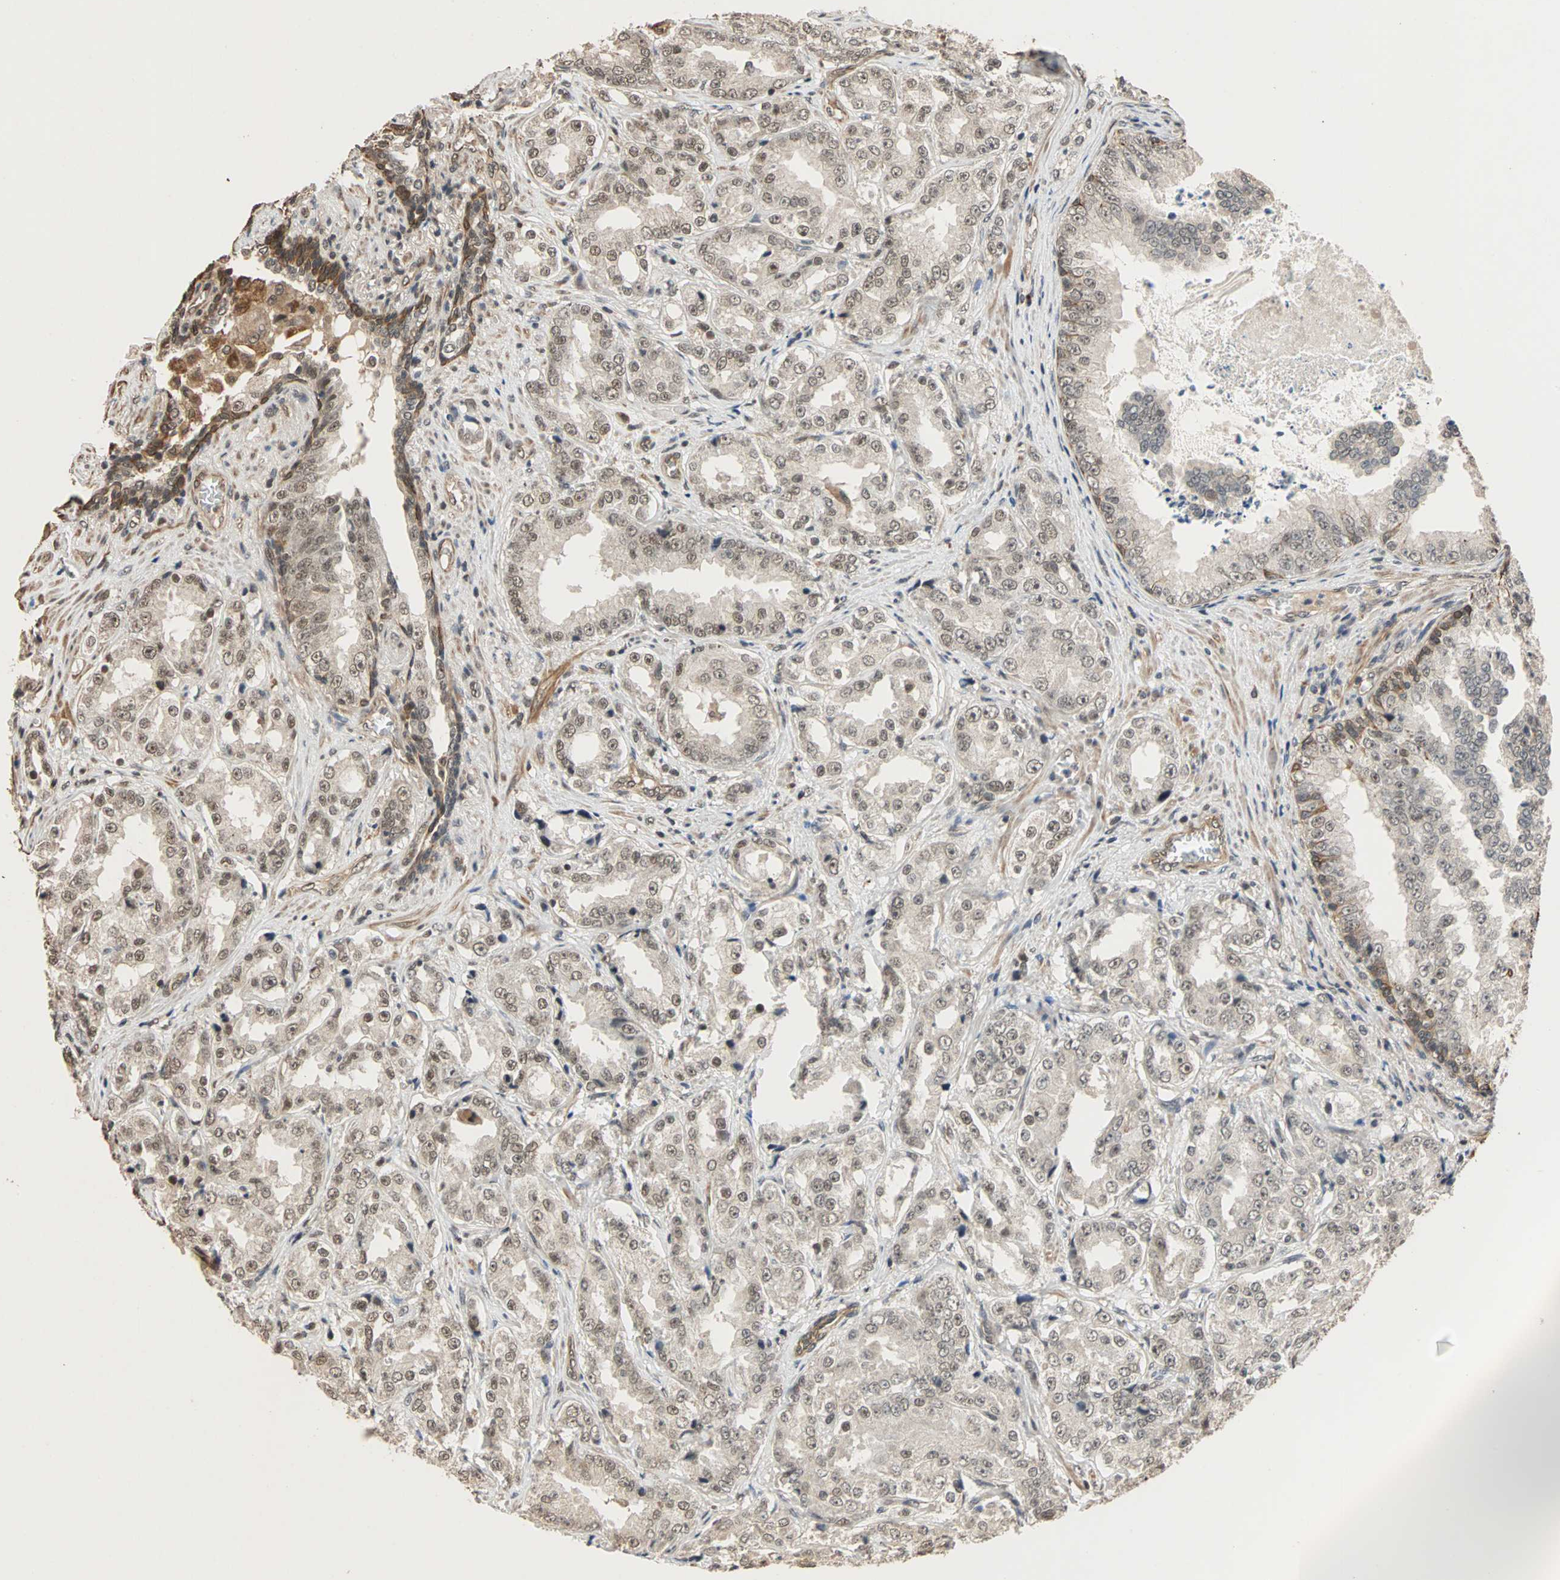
{"staining": {"intensity": "moderate", "quantity": ">75%", "location": "cytoplasmic/membranous,nuclear"}, "tissue": "prostate cancer", "cell_type": "Tumor cells", "image_type": "cancer", "snomed": [{"axis": "morphology", "description": "Adenocarcinoma, High grade"}, {"axis": "topography", "description": "Prostate"}], "caption": "Tumor cells demonstrate moderate cytoplasmic/membranous and nuclear expression in approximately >75% of cells in prostate high-grade adenocarcinoma.", "gene": "CDC5L", "patient": {"sex": "male", "age": 73}}